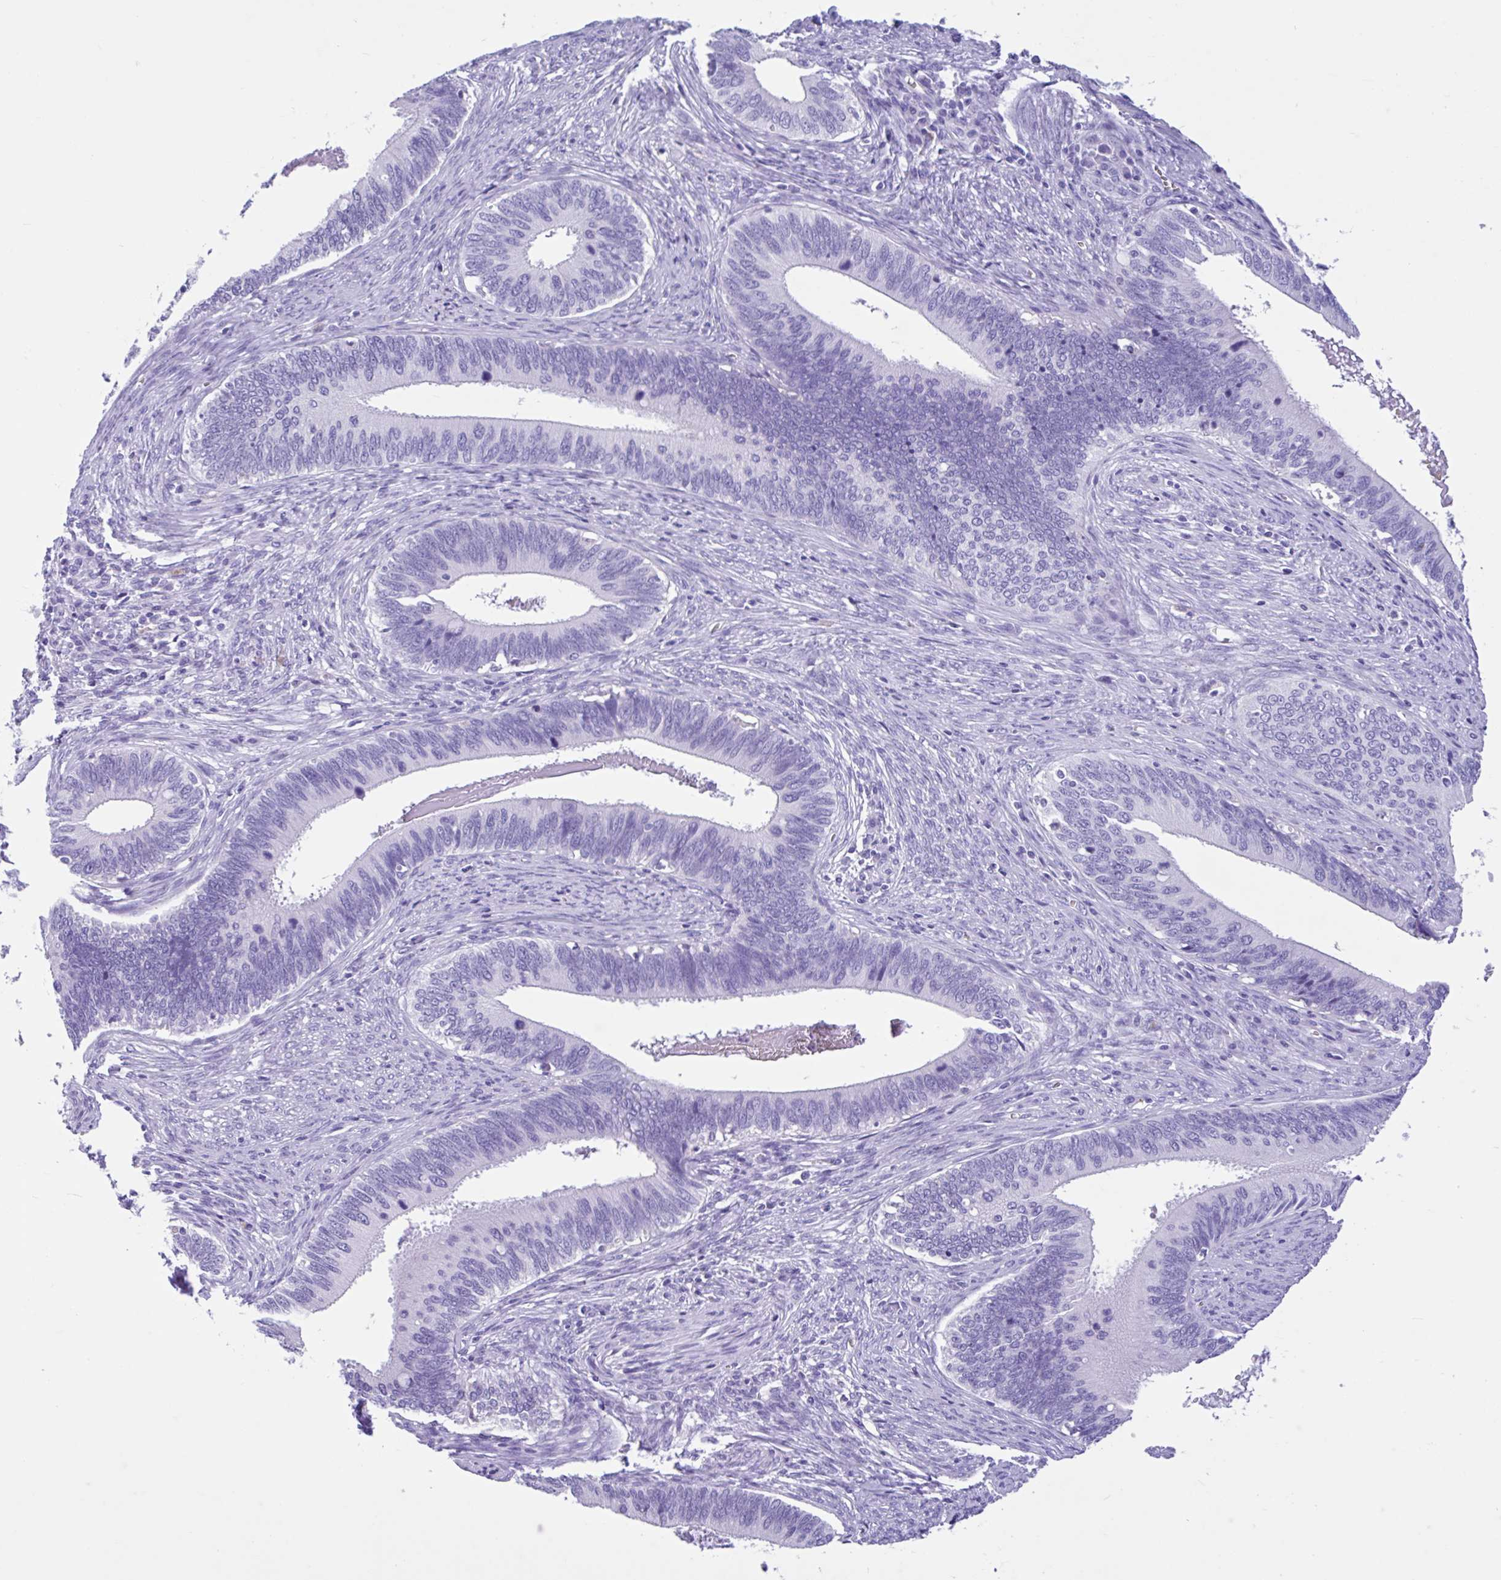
{"staining": {"intensity": "negative", "quantity": "none", "location": "none"}, "tissue": "cervical cancer", "cell_type": "Tumor cells", "image_type": "cancer", "snomed": [{"axis": "morphology", "description": "Adenocarcinoma, NOS"}, {"axis": "topography", "description": "Cervix"}], "caption": "The histopathology image demonstrates no staining of tumor cells in cervical adenocarcinoma. (Immunohistochemistry, brightfield microscopy, high magnification).", "gene": "OR4N4", "patient": {"sex": "female", "age": 42}}